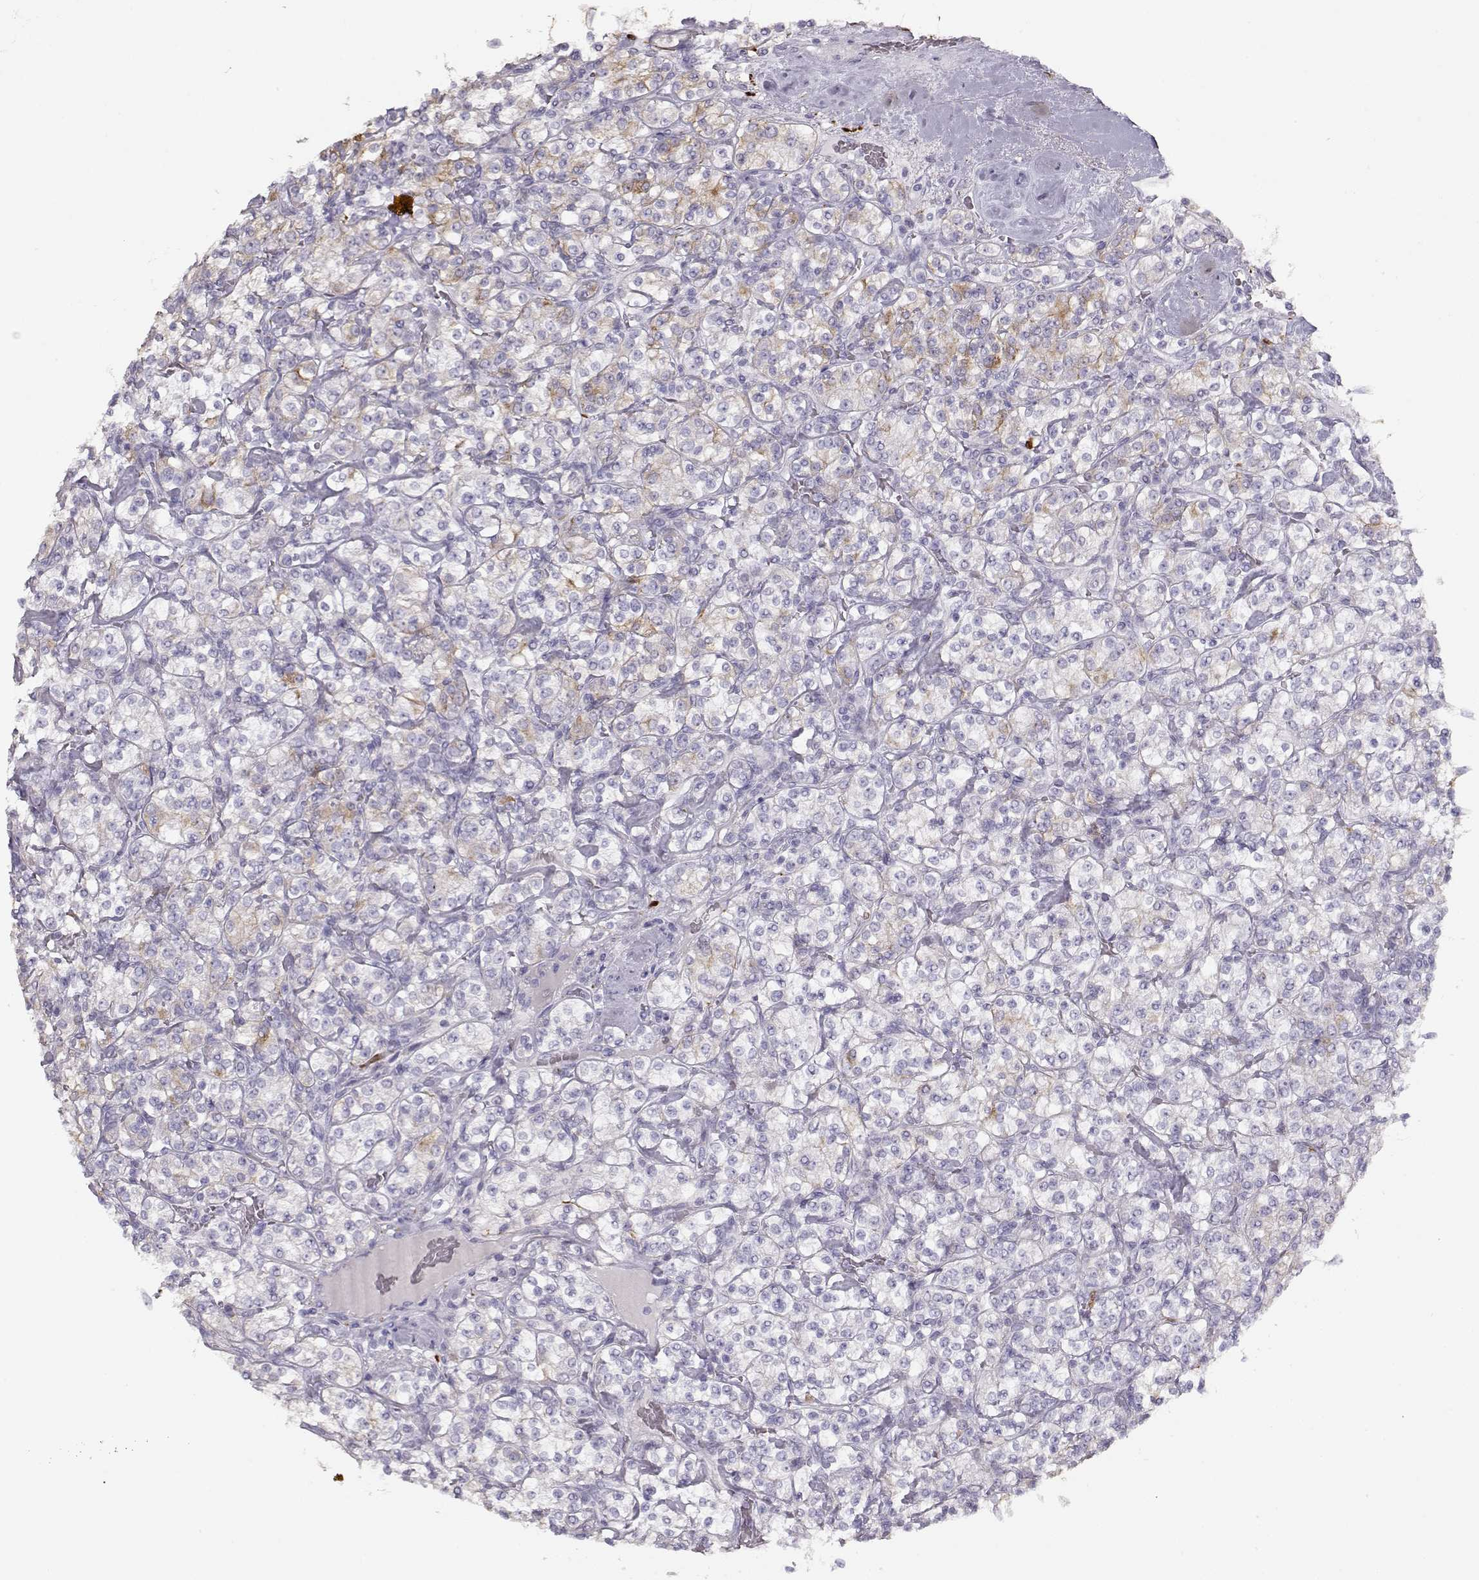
{"staining": {"intensity": "weak", "quantity": "<25%", "location": "cytoplasmic/membranous"}, "tissue": "renal cancer", "cell_type": "Tumor cells", "image_type": "cancer", "snomed": [{"axis": "morphology", "description": "Adenocarcinoma, NOS"}, {"axis": "topography", "description": "Kidney"}], "caption": "Immunohistochemical staining of human renal adenocarcinoma shows no significant staining in tumor cells.", "gene": "S100B", "patient": {"sex": "male", "age": 77}}